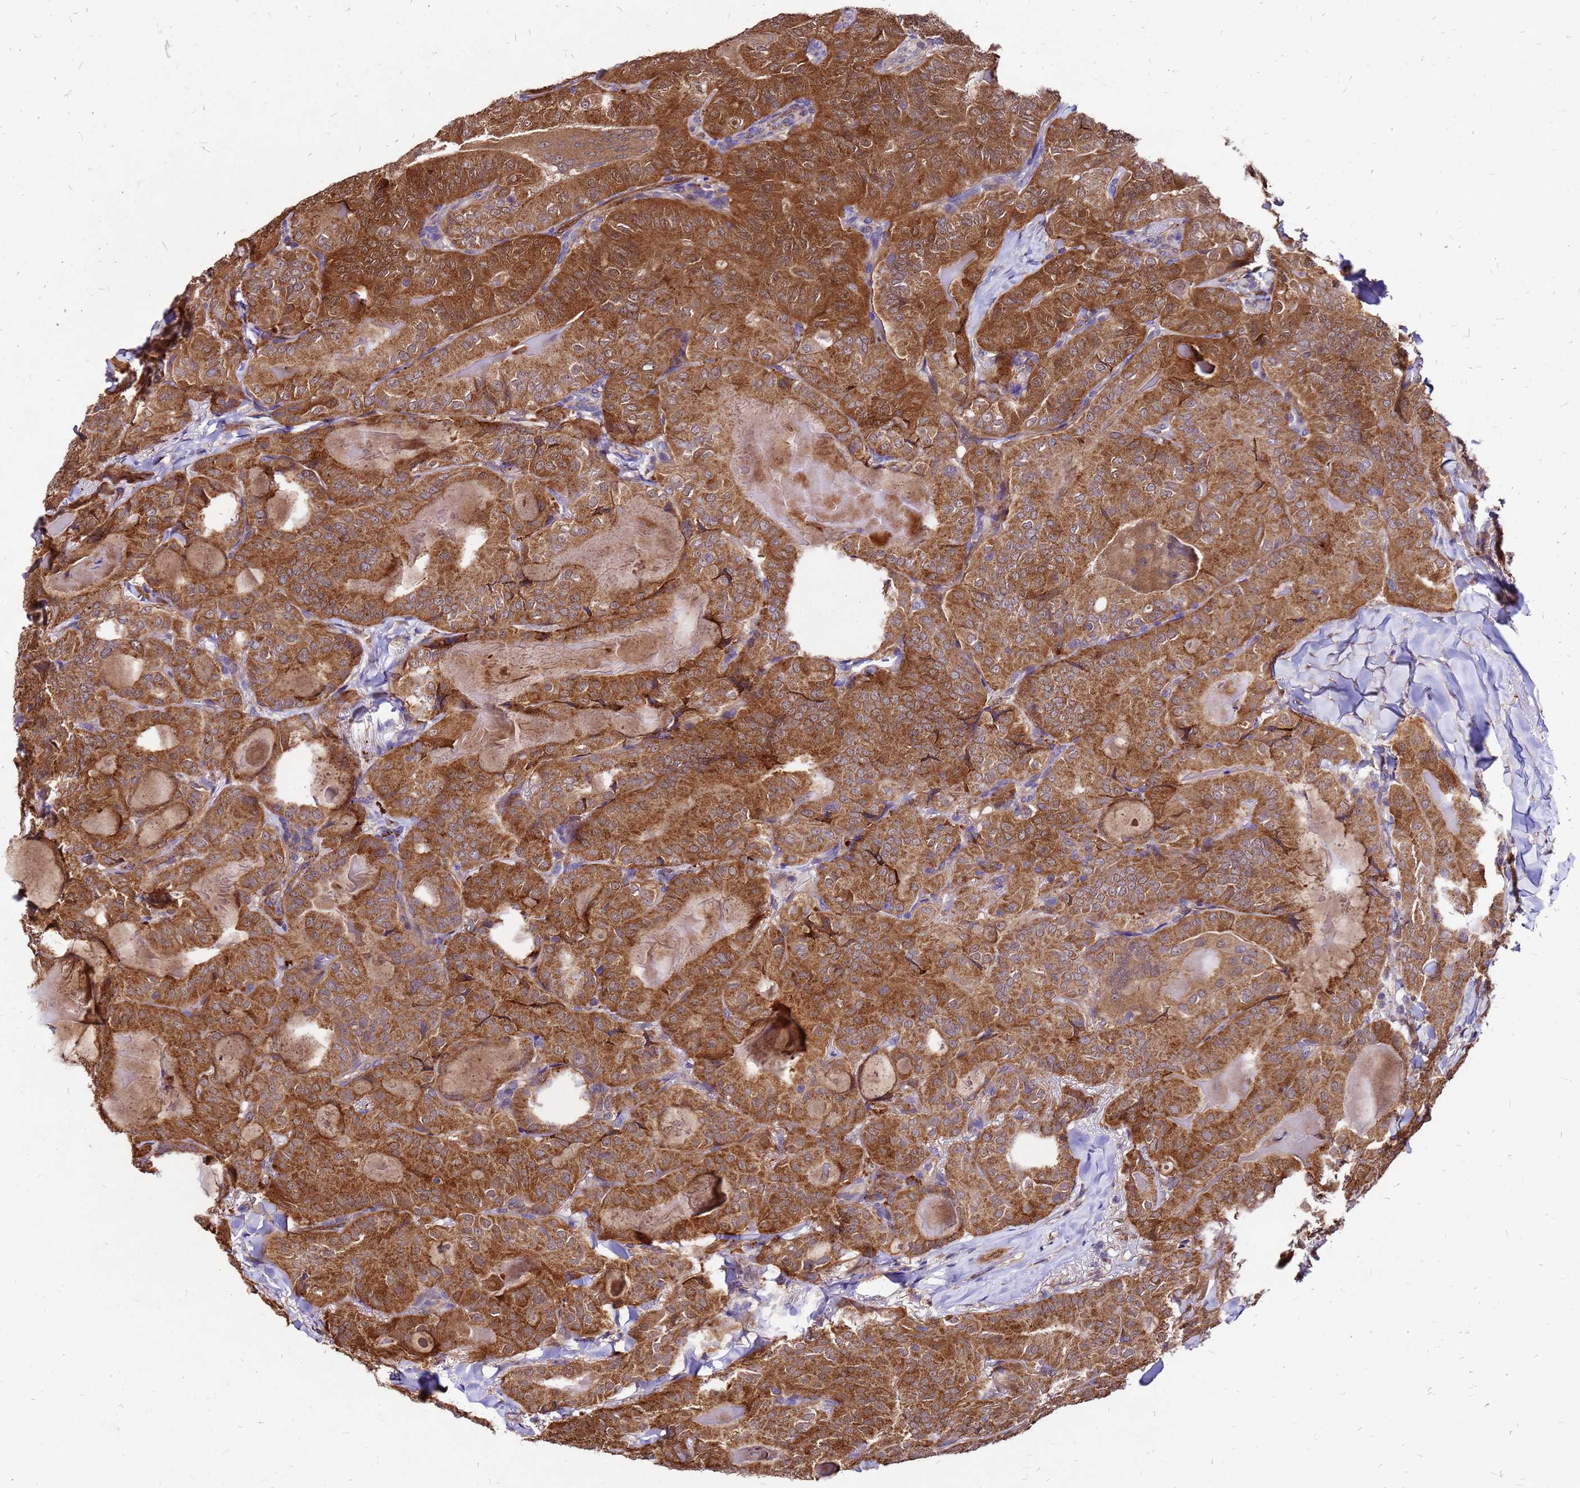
{"staining": {"intensity": "strong", "quantity": ">75%", "location": "cytoplasmic/membranous"}, "tissue": "thyroid cancer", "cell_type": "Tumor cells", "image_type": "cancer", "snomed": [{"axis": "morphology", "description": "Papillary adenocarcinoma, NOS"}, {"axis": "topography", "description": "Thyroid gland"}], "caption": "Immunohistochemical staining of human papillary adenocarcinoma (thyroid) reveals high levels of strong cytoplasmic/membranous protein positivity in about >75% of tumor cells.", "gene": "DUSP23", "patient": {"sex": "female", "age": 68}}